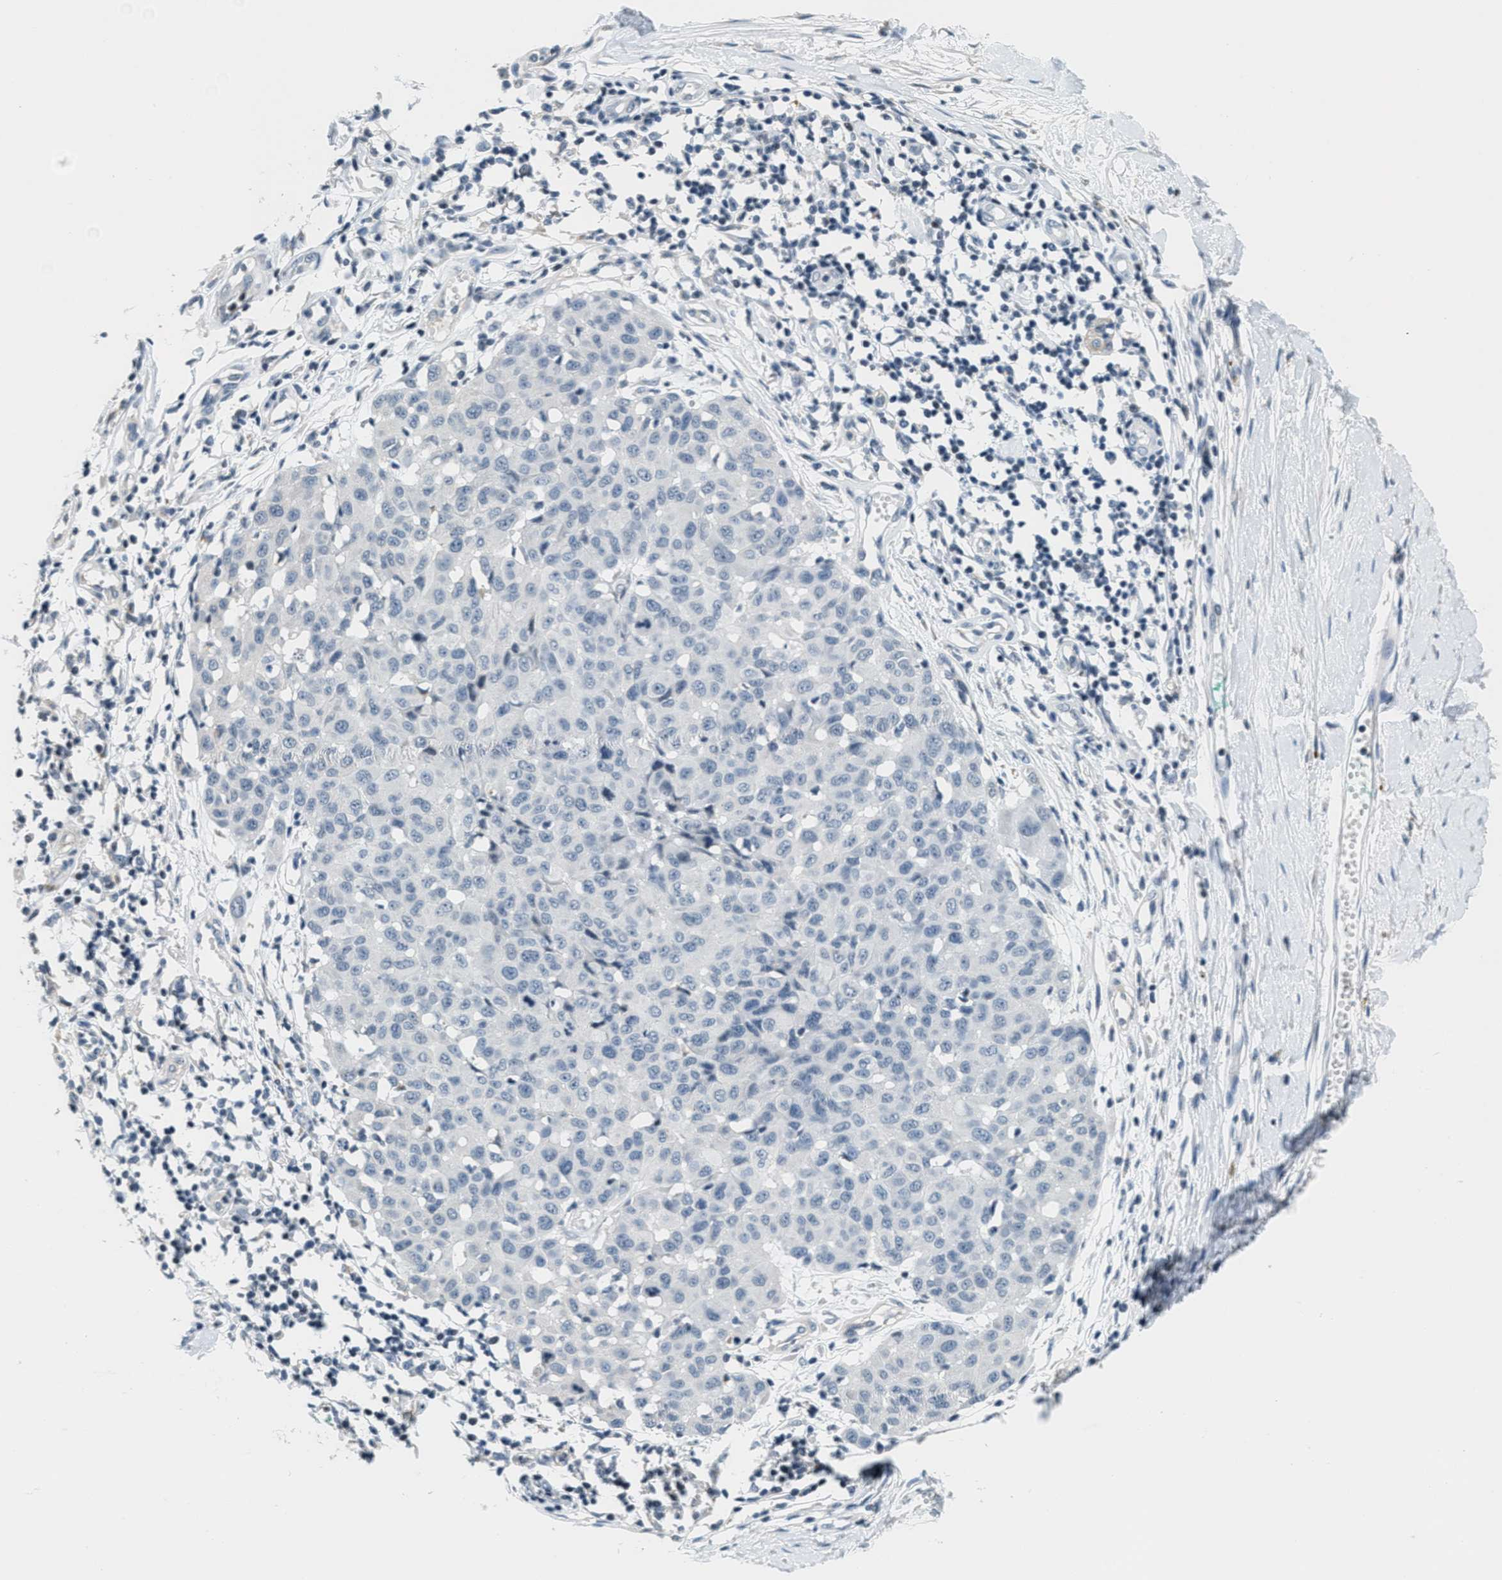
{"staining": {"intensity": "negative", "quantity": "none", "location": "none"}, "tissue": "melanoma", "cell_type": "Tumor cells", "image_type": "cancer", "snomed": [{"axis": "morphology", "description": "Normal tissue, NOS"}, {"axis": "morphology", "description": "Malignant melanoma, NOS"}, {"axis": "topography", "description": "Skin"}], "caption": "This is a image of immunohistochemistry (IHC) staining of melanoma, which shows no staining in tumor cells.", "gene": "CA4", "patient": {"sex": "male", "age": 62}}